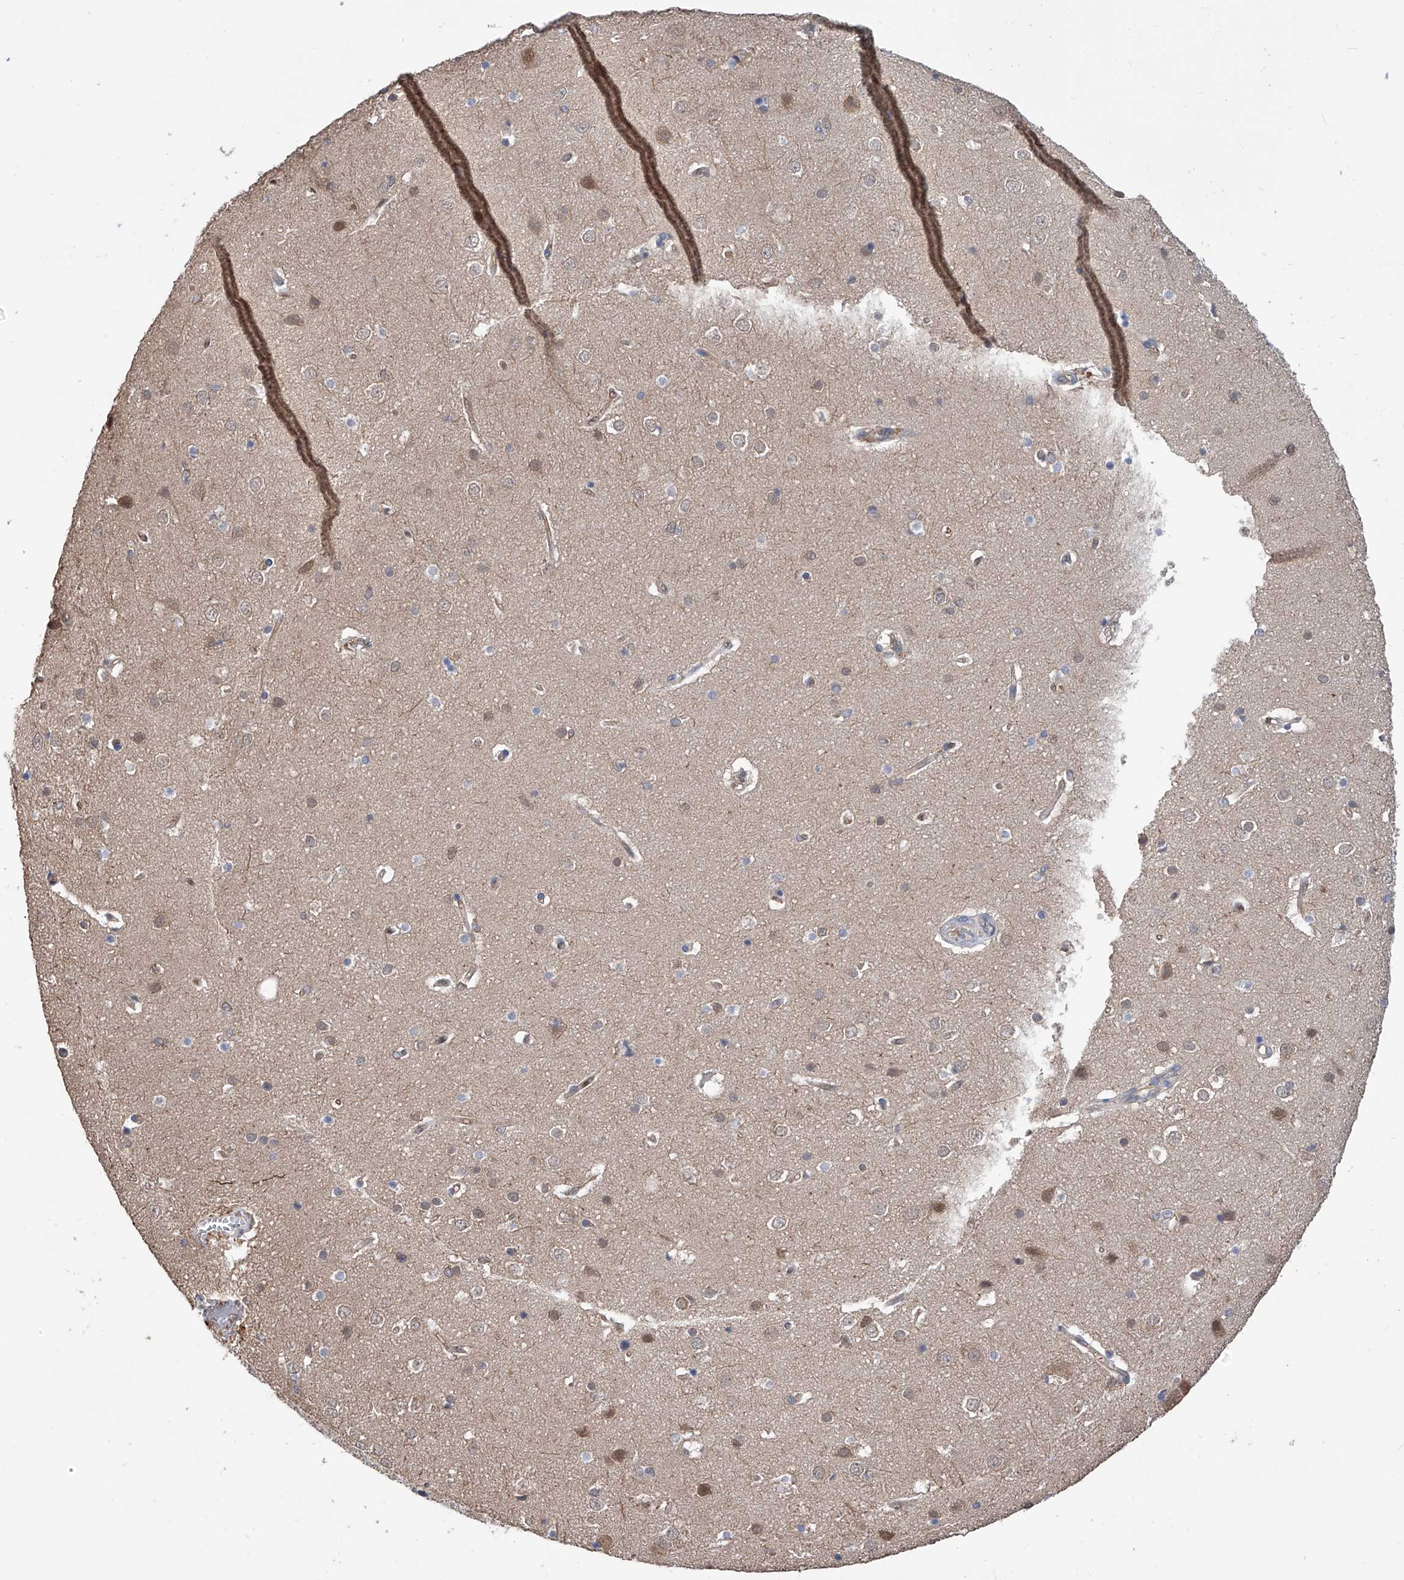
{"staining": {"intensity": "moderate", "quantity": "25%-75%", "location": "cytoplasmic/membranous"}, "tissue": "cerebral cortex", "cell_type": "Endothelial cells", "image_type": "normal", "snomed": [{"axis": "morphology", "description": "Normal tissue, NOS"}, {"axis": "topography", "description": "Cerebral cortex"}], "caption": "The photomicrograph reveals staining of normal cerebral cortex, revealing moderate cytoplasmic/membranous protein staining (brown color) within endothelial cells. The protein of interest is stained brown, and the nuclei are stained in blue (DAB (3,3'-diaminobenzidine) IHC with brightfield microscopy, high magnification).", "gene": "NUDT17", "patient": {"sex": "male", "age": 54}}